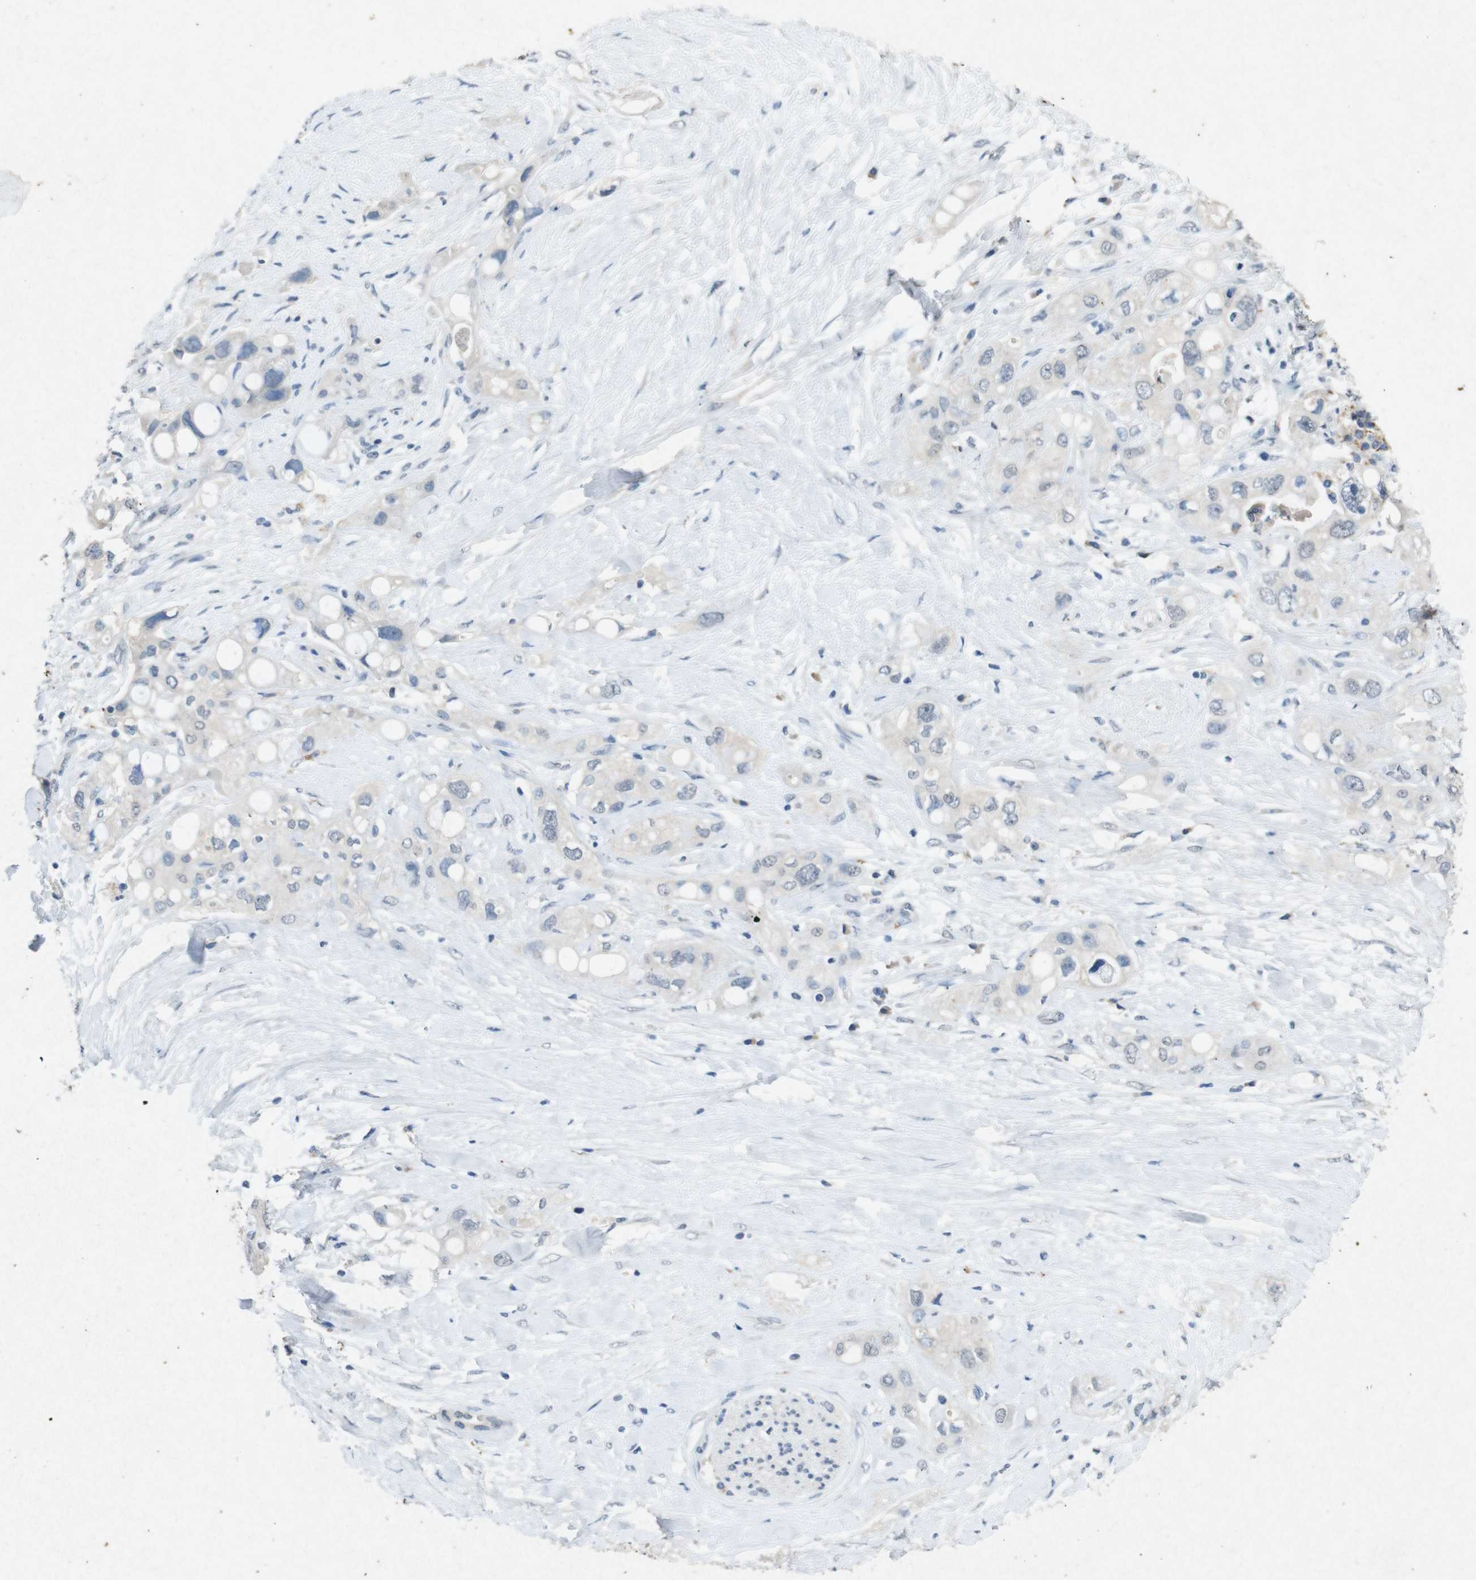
{"staining": {"intensity": "negative", "quantity": "none", "location": "none"}, "tissue": "pancreatic cancer", "cell_type": "Tumor cells", "image_type": "cancer", "snomed": [{"axis": "morphology", "description": "Adenocarcinoma, NOS"}, {"axis": "topography", "description": "Pancreas"}], "caption": "This is a image of immunohistochemistry (IHC) staining of pancreatic adenocarcinoma, which shows no expression in tumor cells.", "gene": "STBD1", "patient": {"sex": "female", "age": 56}}